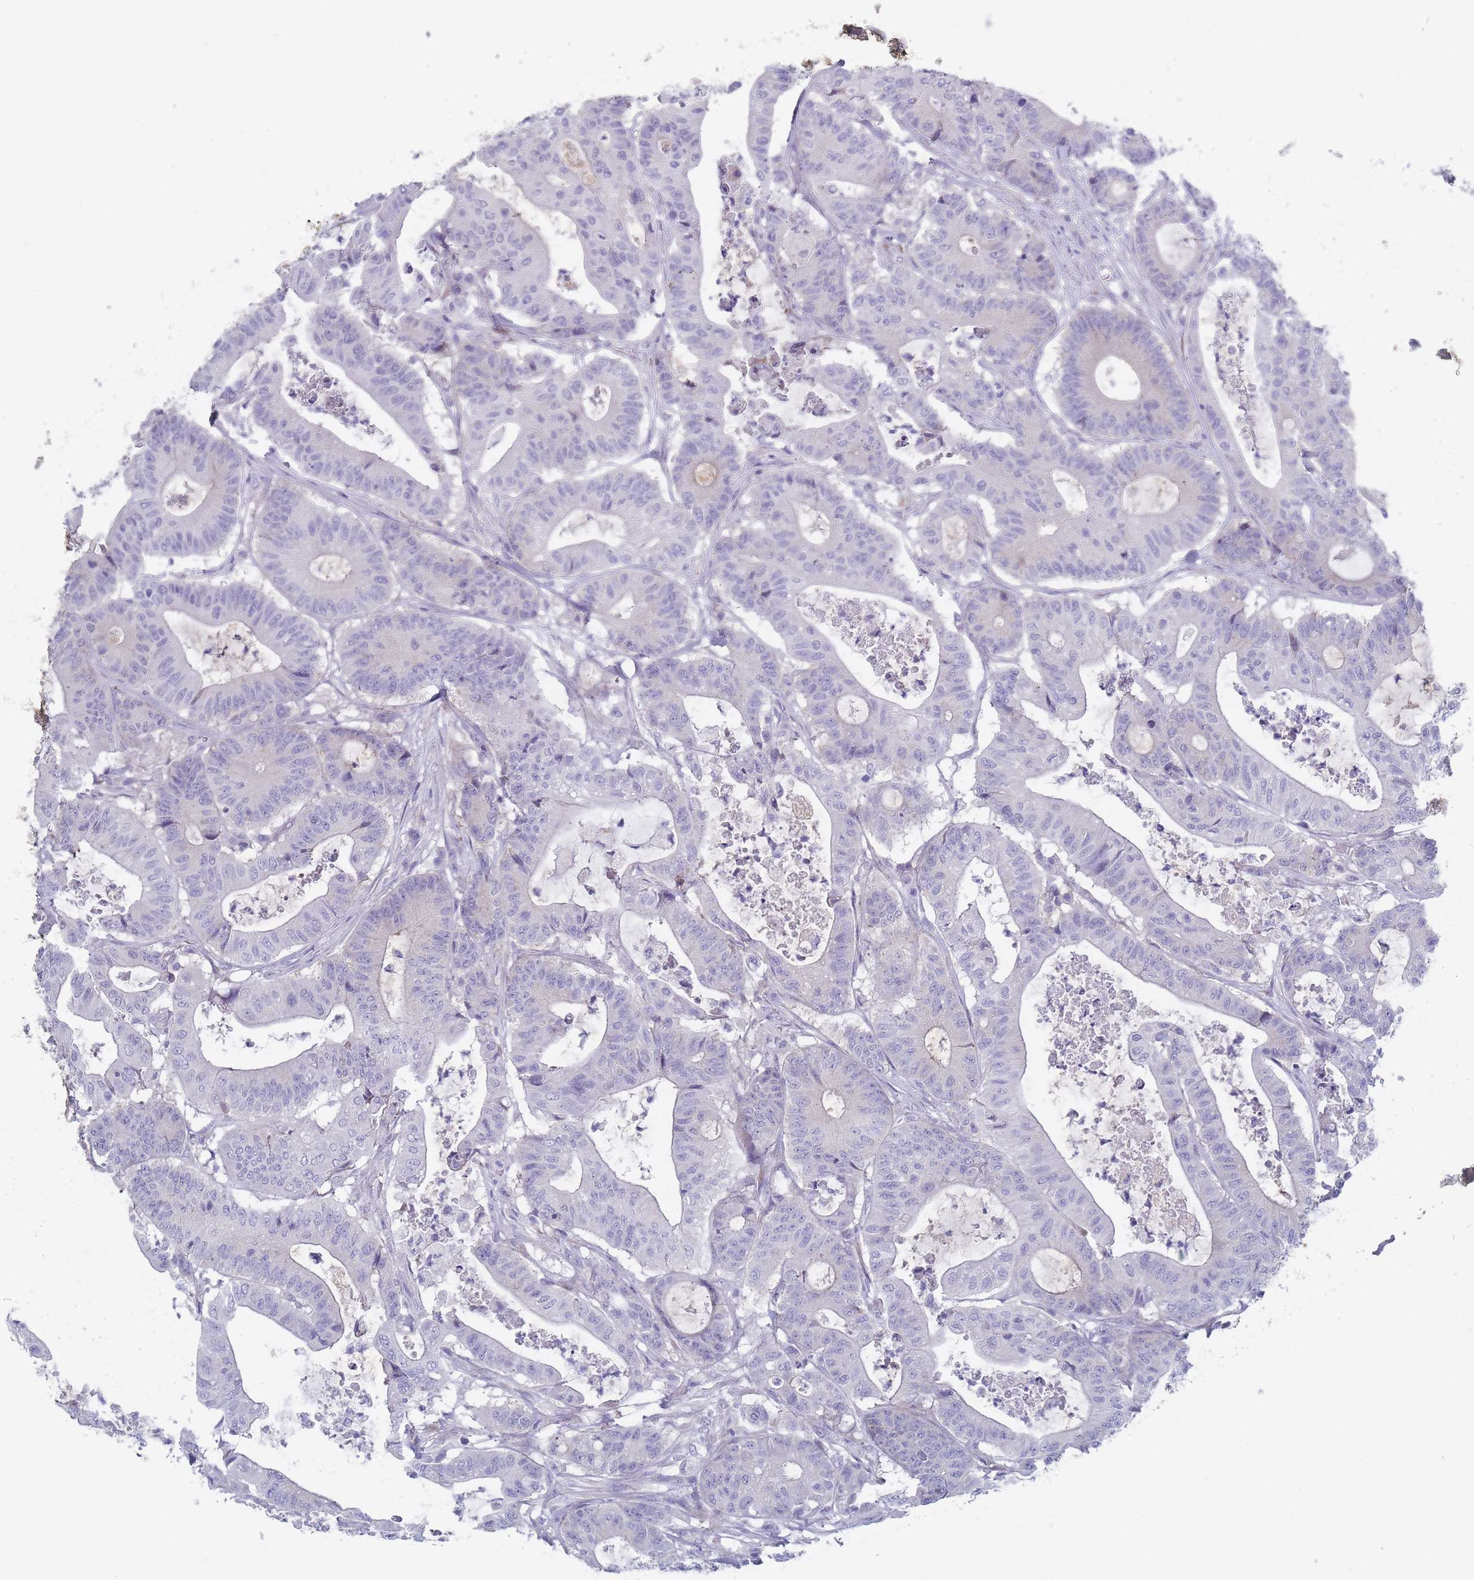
{"staining": {"intensity": "negative", "quantity": "none", "location": "none"}, "tissue": "colorectal cancer", "cell_type": "Tumor cells", "image_type": "cancer", "snomed": [{"axis": "morphology", "description": "Adenocarcinoma, NOS"}, {"axis": "topography", "description": "Colon"}], "caption": "Histopathology image shows no protein expression in tumor cells of adenocarcinoma (colorectal) tissue.", "gene": "PIGU", "patient": {"sex": "female", "age": 84}}